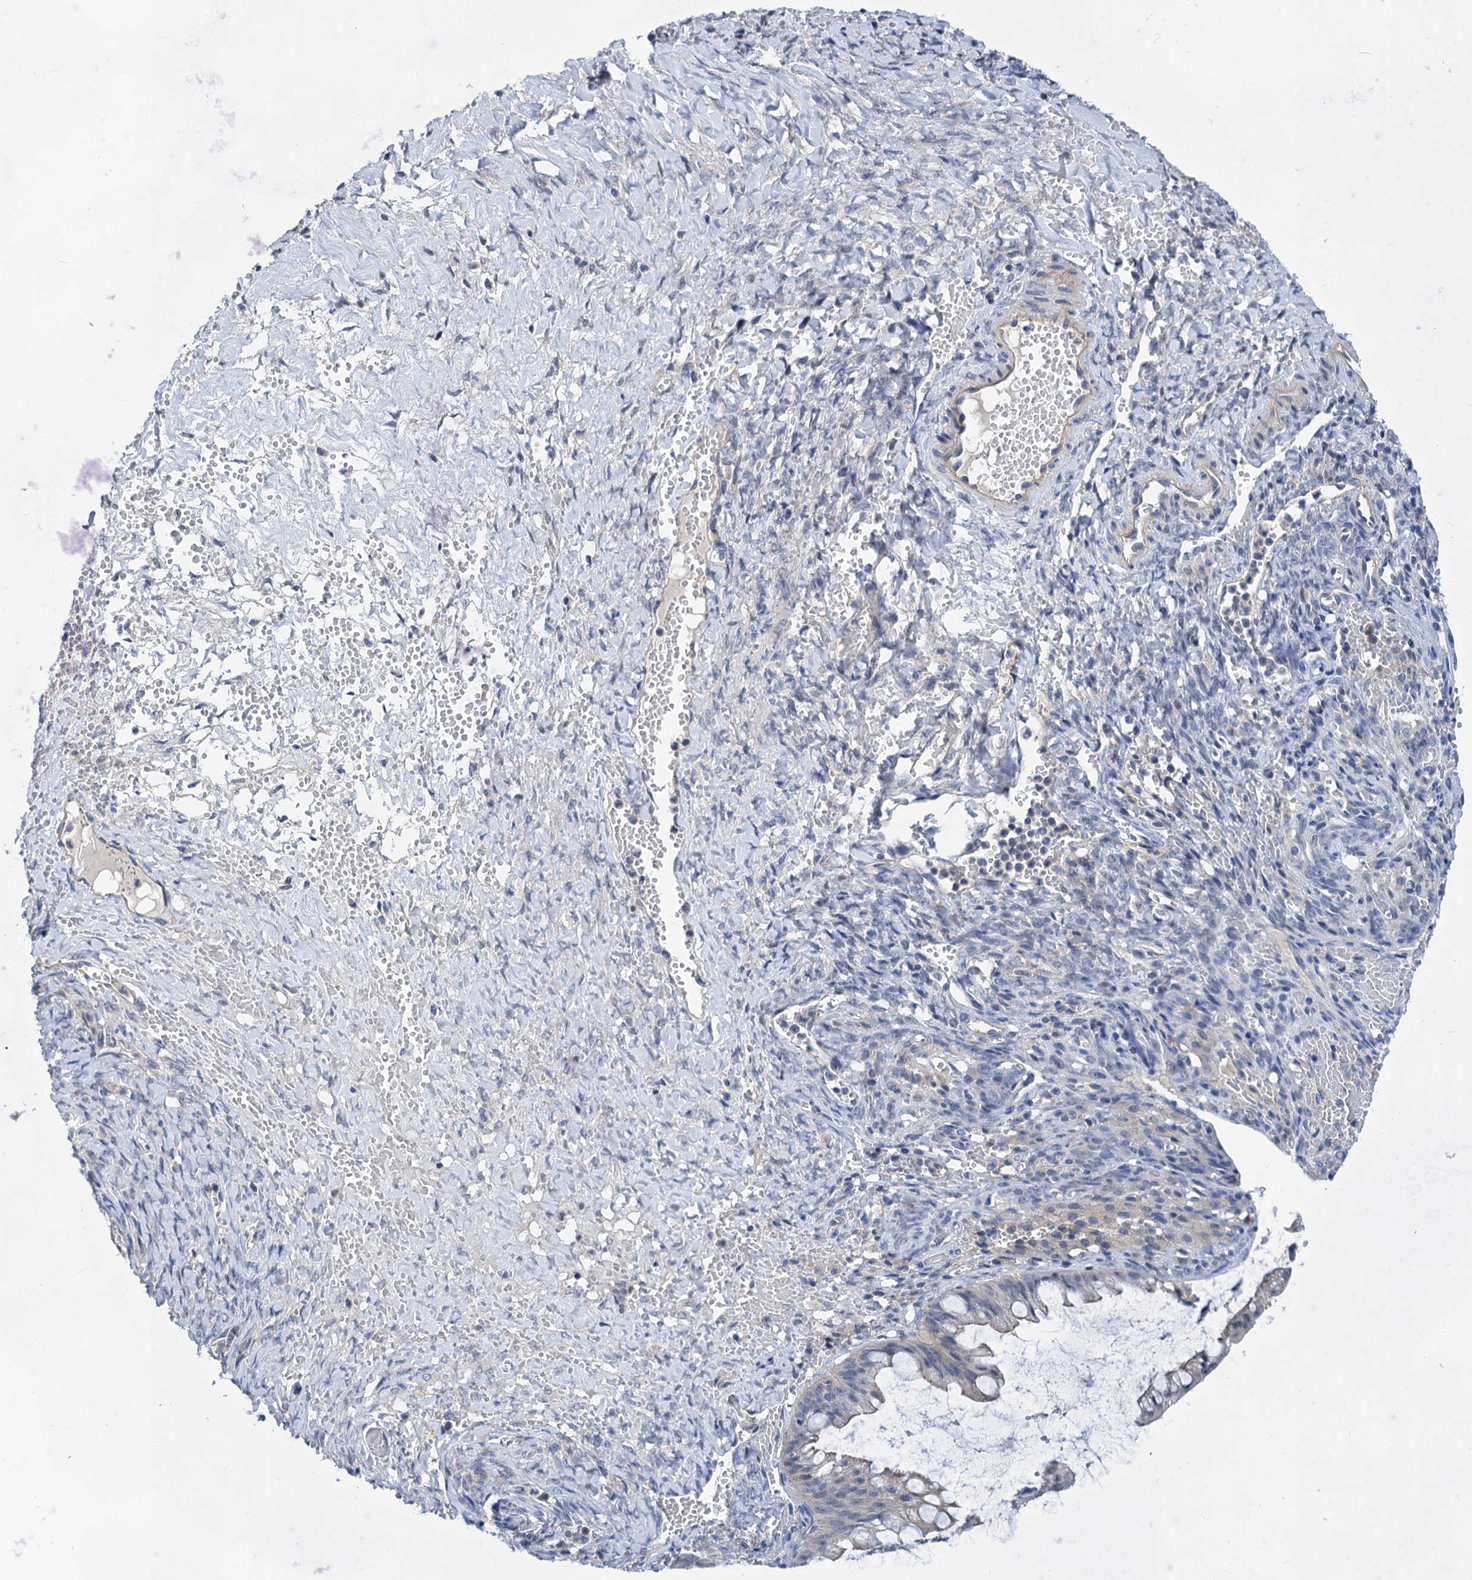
{"staining": {"intensity": "negative", "quantity": "none", "location": "none"}, "tissue": "ovarian cancer", "cell_type": "Tumor cells", "image_type": "cancer", "snomed": [{"axis": "morphology", "description": "Cystadenocarcinoma, mucinous, NOS"}, {"axis": "topography", "description": "Ovary"}], "caption": "Mucinous cystadenocarcinoma (ovarian) was stained to show a protein in brown. There is no significant expression in tumor cells. The staining was performed using DAB to visualize the protein expression in brown, while the nuclei were stained in blue with hematoxylin (Magnification: 20x).", "gene": "MORN3", "patient": {"sex": "female", "age": 73}}